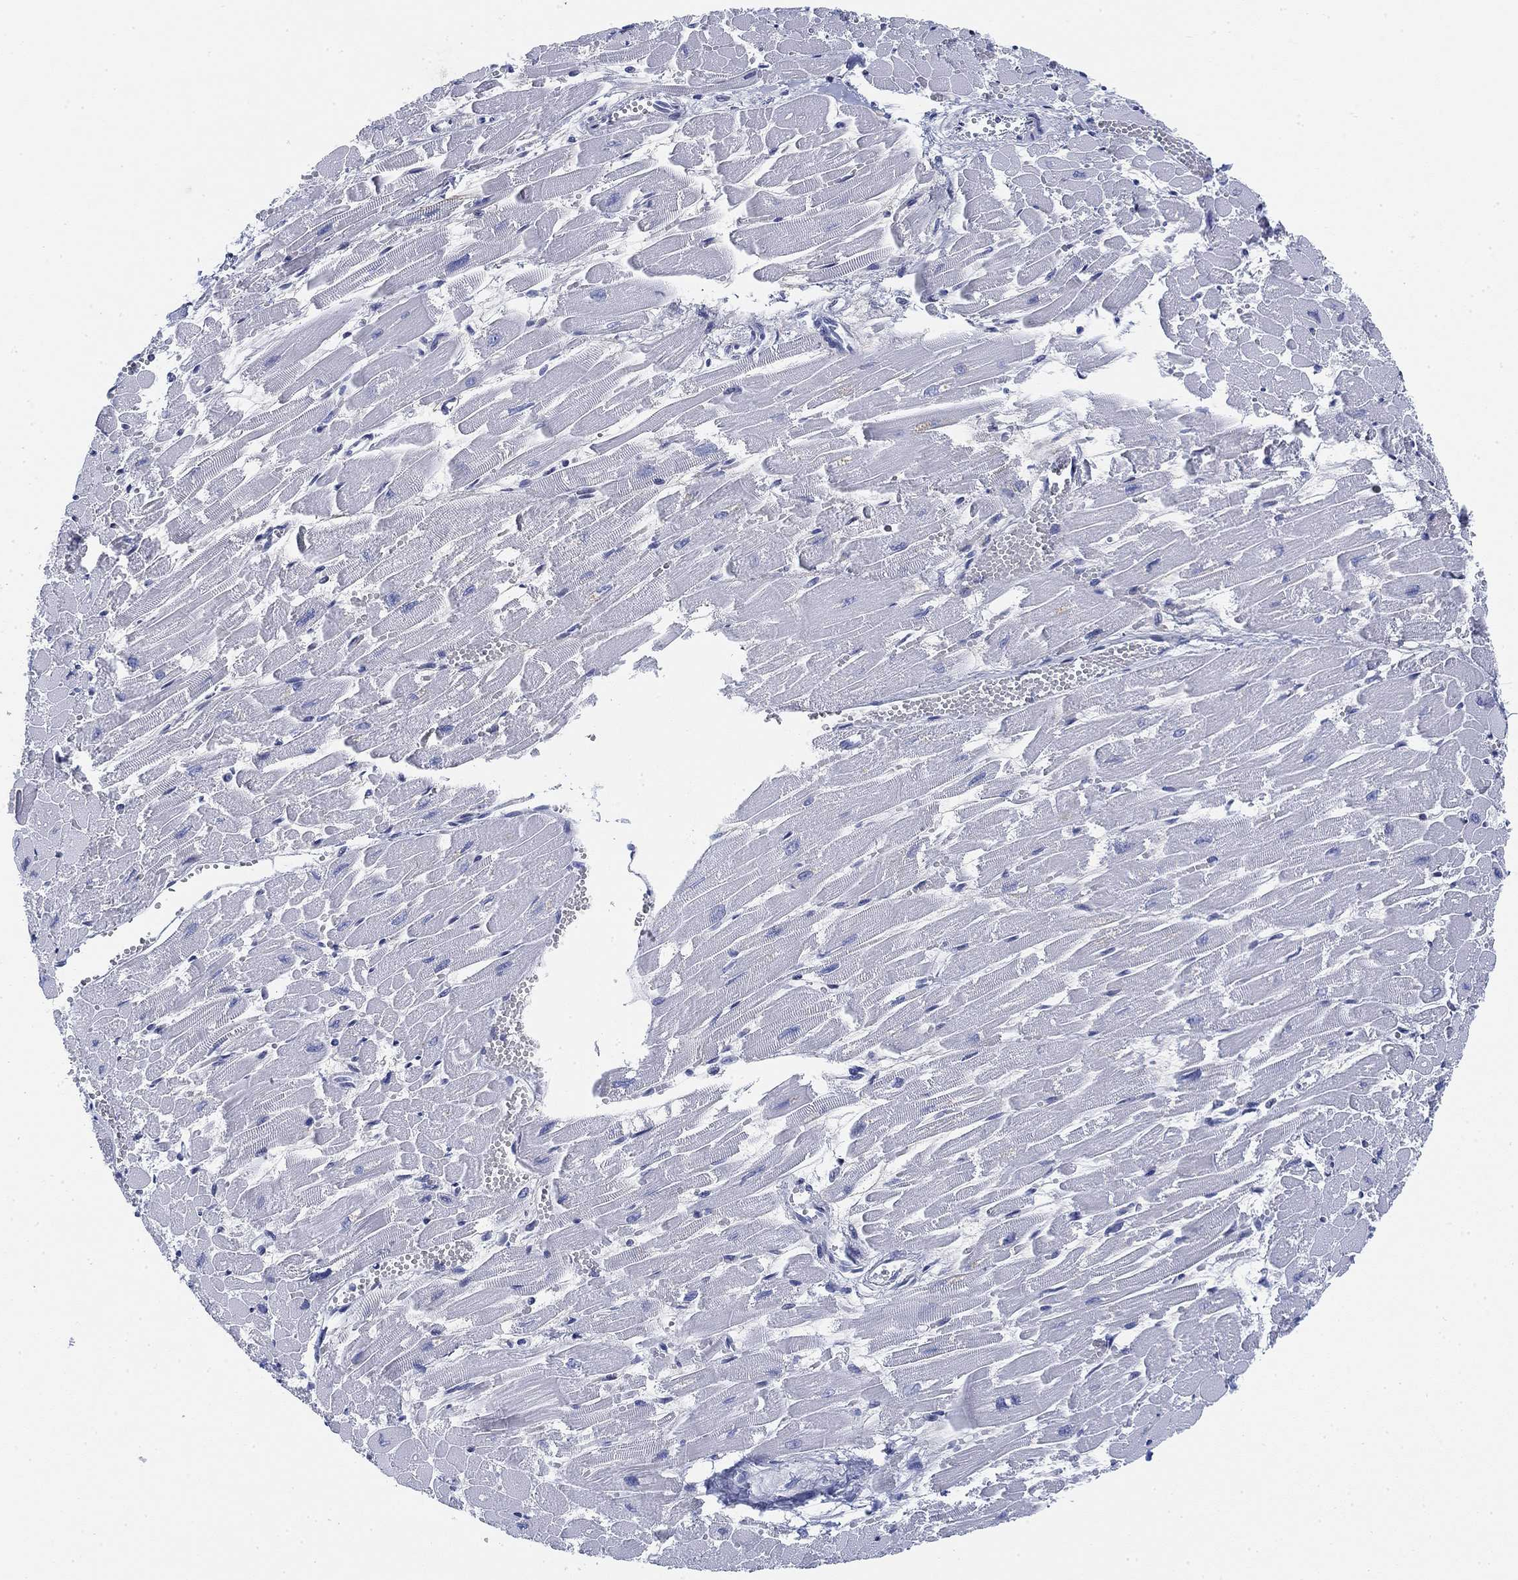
{"staining": {"intensity": "negative", "quantity": "none", "location": "none"}, "tissue": "heart muscle", "cell_type": "Cardiomyocytes", "image_type": "normal", "snomed": [{"axis": "morphology", "description": "Normal tissue, NOS"}, {"axis": "topography", "description": "Heart"}], "caption": "Heart muscle was stained to show a protein in brown. There is no significant staining in cardiomyocytes. Nuclei are stained in blue.", "gene": "FYB1", "patient": {"sex": "female", "age": 52}}